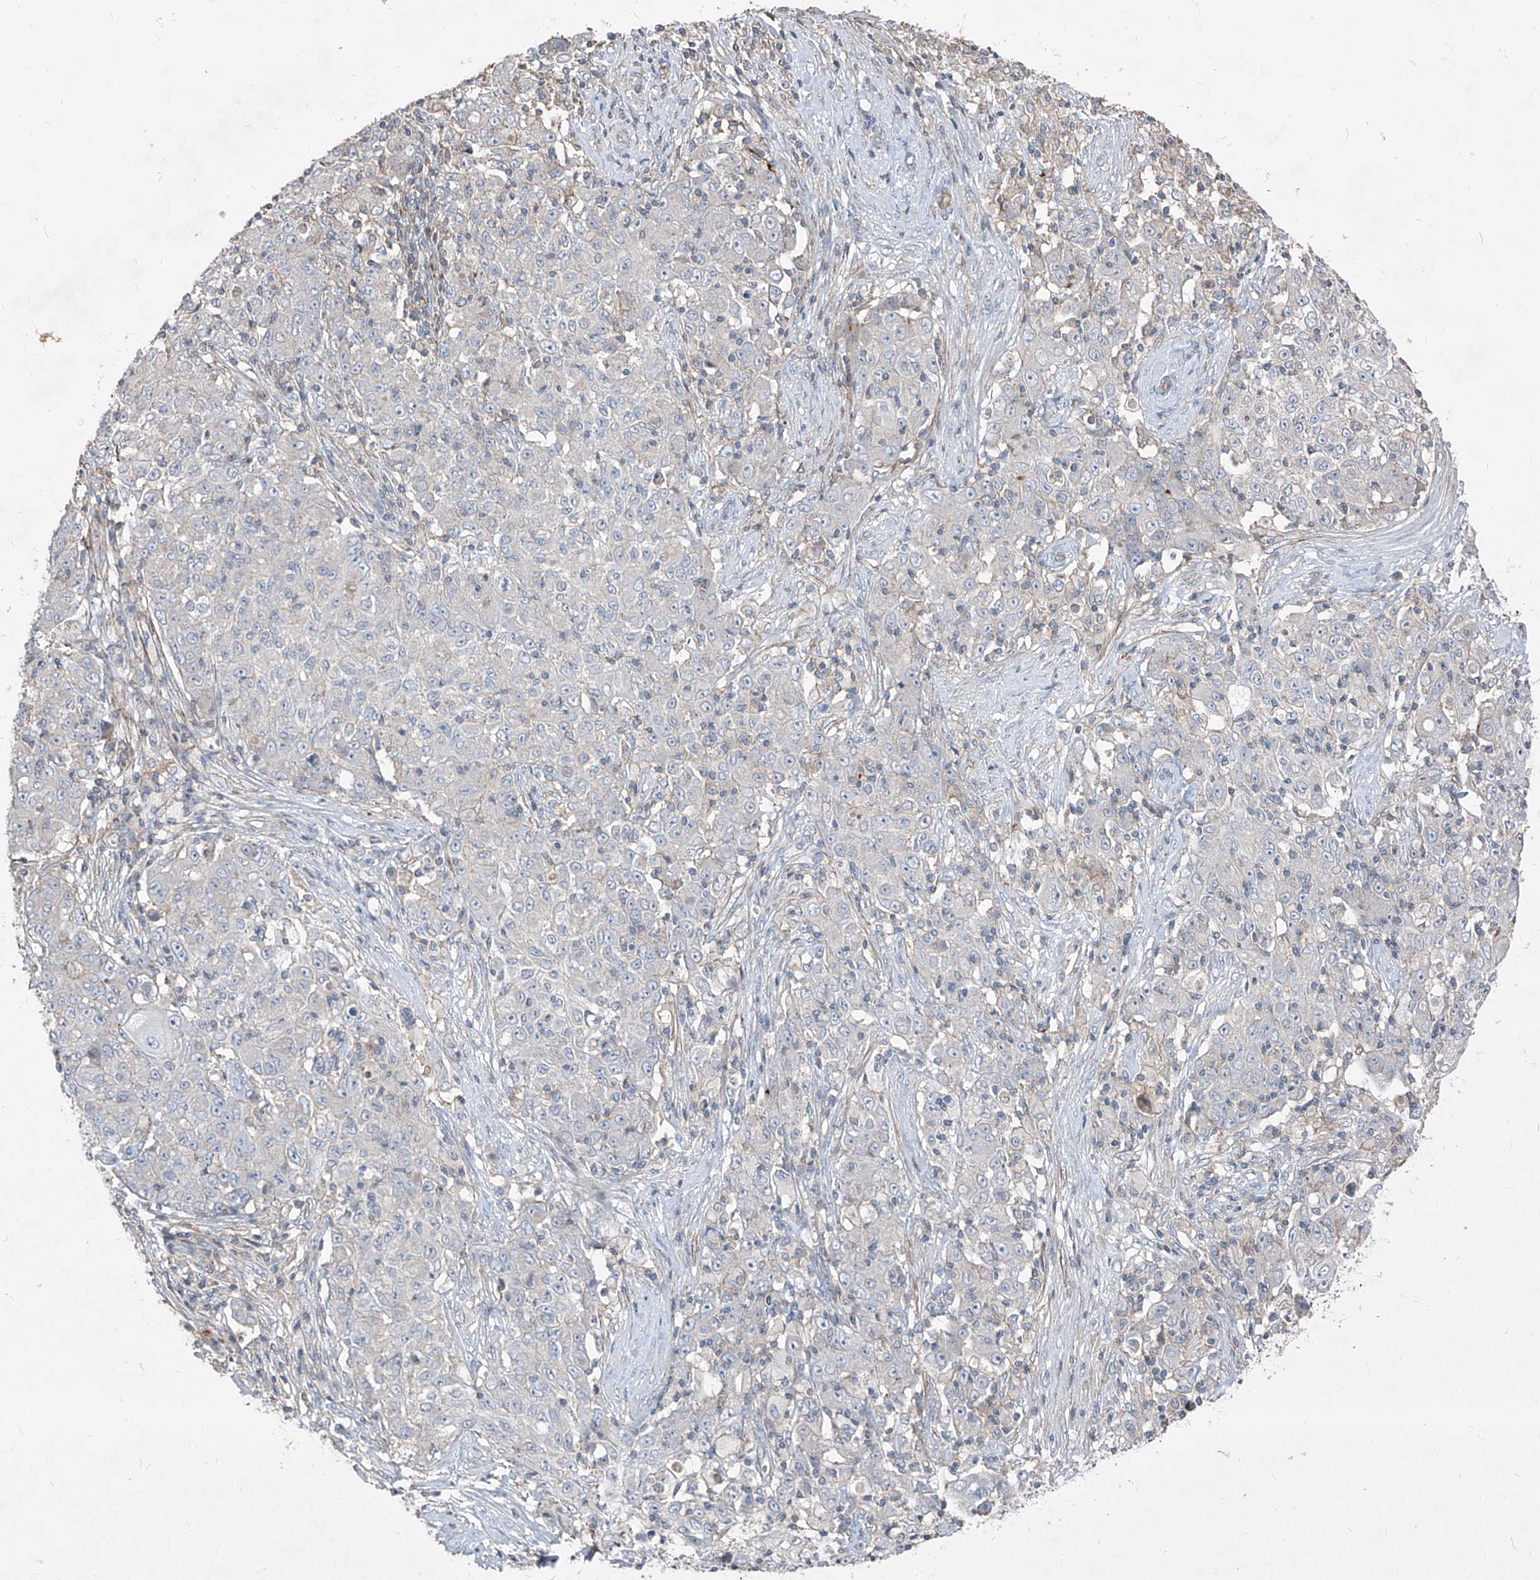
{"staining": {"intensity": "negative", "quantity": "none", "location": "none"}, "tissue": "ovarian cancer", "cell_type": "Tumor cells", "image_type": "cancer", "snomed": [{"axis": "morphology", "description": "Carcinoma, endometroid"}, {"axis": "topography", "description": "Ovary"}], "caption": "Tumor cells show no significant staining in ovarian cancer (endometroid carcinoma).", "gene": "UFD1", "patient": {"sex": "female", "age": 42}}